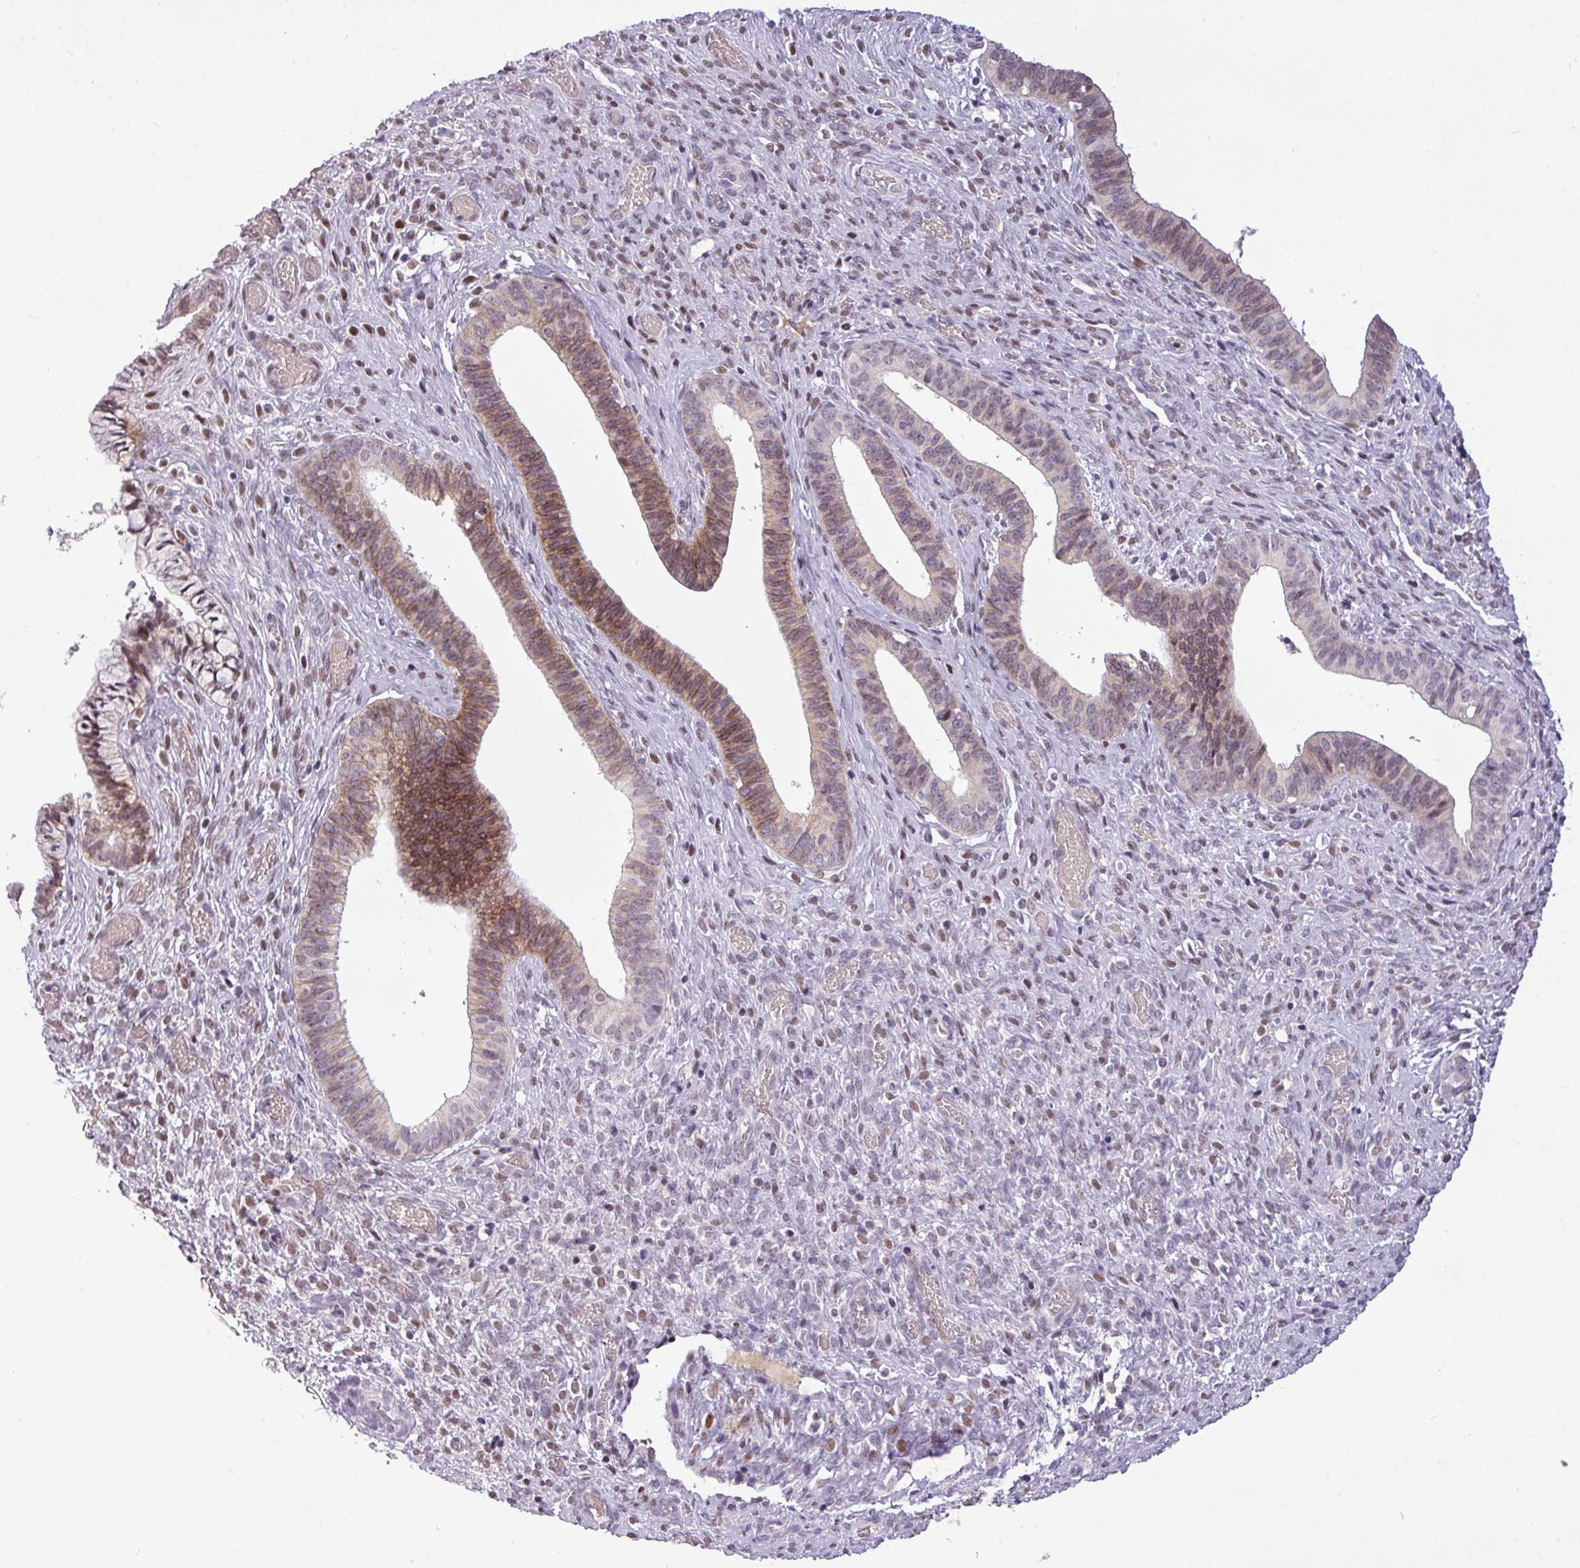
{"staining": {"intensity": "moderate", "quantity": "<25%", "location": "cytoplasmic/membranous"}, "tissue": "cervical cancer", "cell_type": "Tumor cells", "image_type": "cancer", "snomed": [{"axis": "morphology", "description": "Squamous cell carcinoma, NOS"}, {"axis": "topography", "description": "Cervix"}], "caption": "Cervical cancer (squamous cell carcinoma) stained with a brown dye exhibits moderate cytoplasmic/membranous positive expression in about <25% of tumor cells.", "gene": "SLC66A2", "patient": {"sex": "female", "age": 59}}